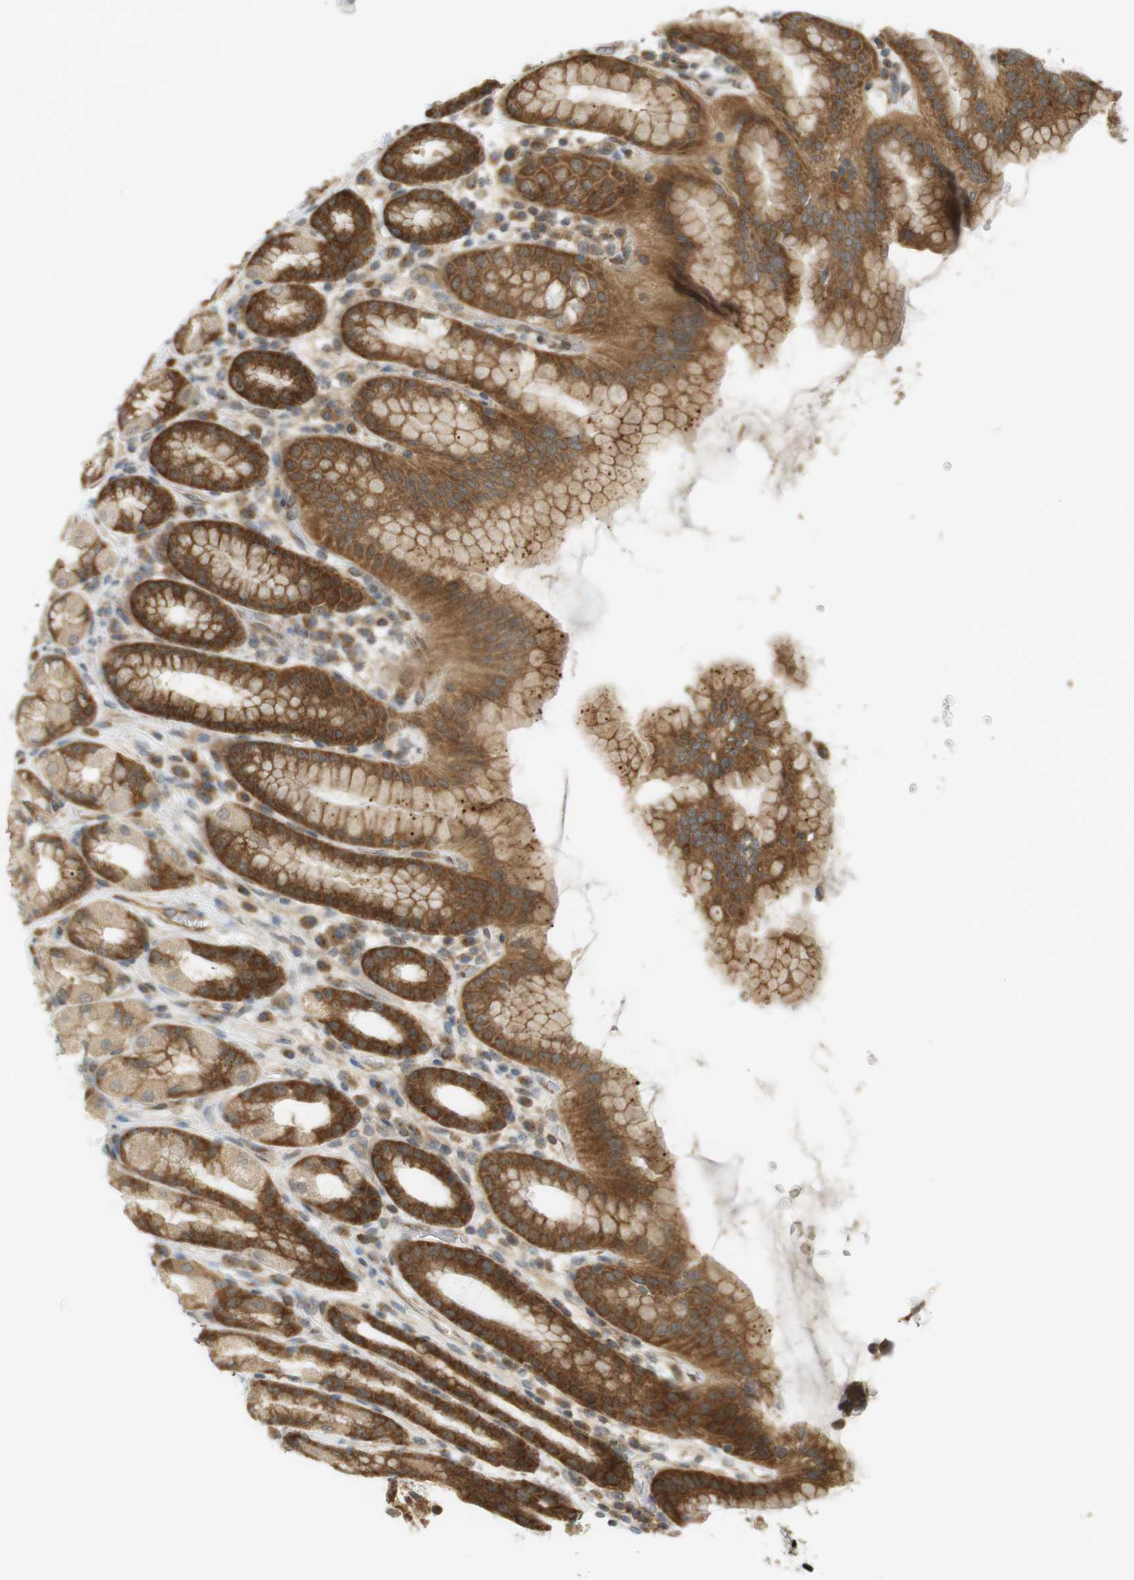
{"staining": {"intensity": "strong", "quantity": ">75%", "location": "cytoplasmic/membranous"}, "tissue": "stomach", "cell_type": "Glandular cells", "image_type": "normal", "snomed": [{"axis": "morphology", "description": "Normal tissue, NOS"}, {"axis": "topography", "description": "Stomach, upper"}], "caption": "A brown stain highlights strong cytoplasmic/membranous positivity of a protein in glandular cells of benign stomach.", "gene": "PA2G4", "patient": {"sex": "male", "age": 68}}